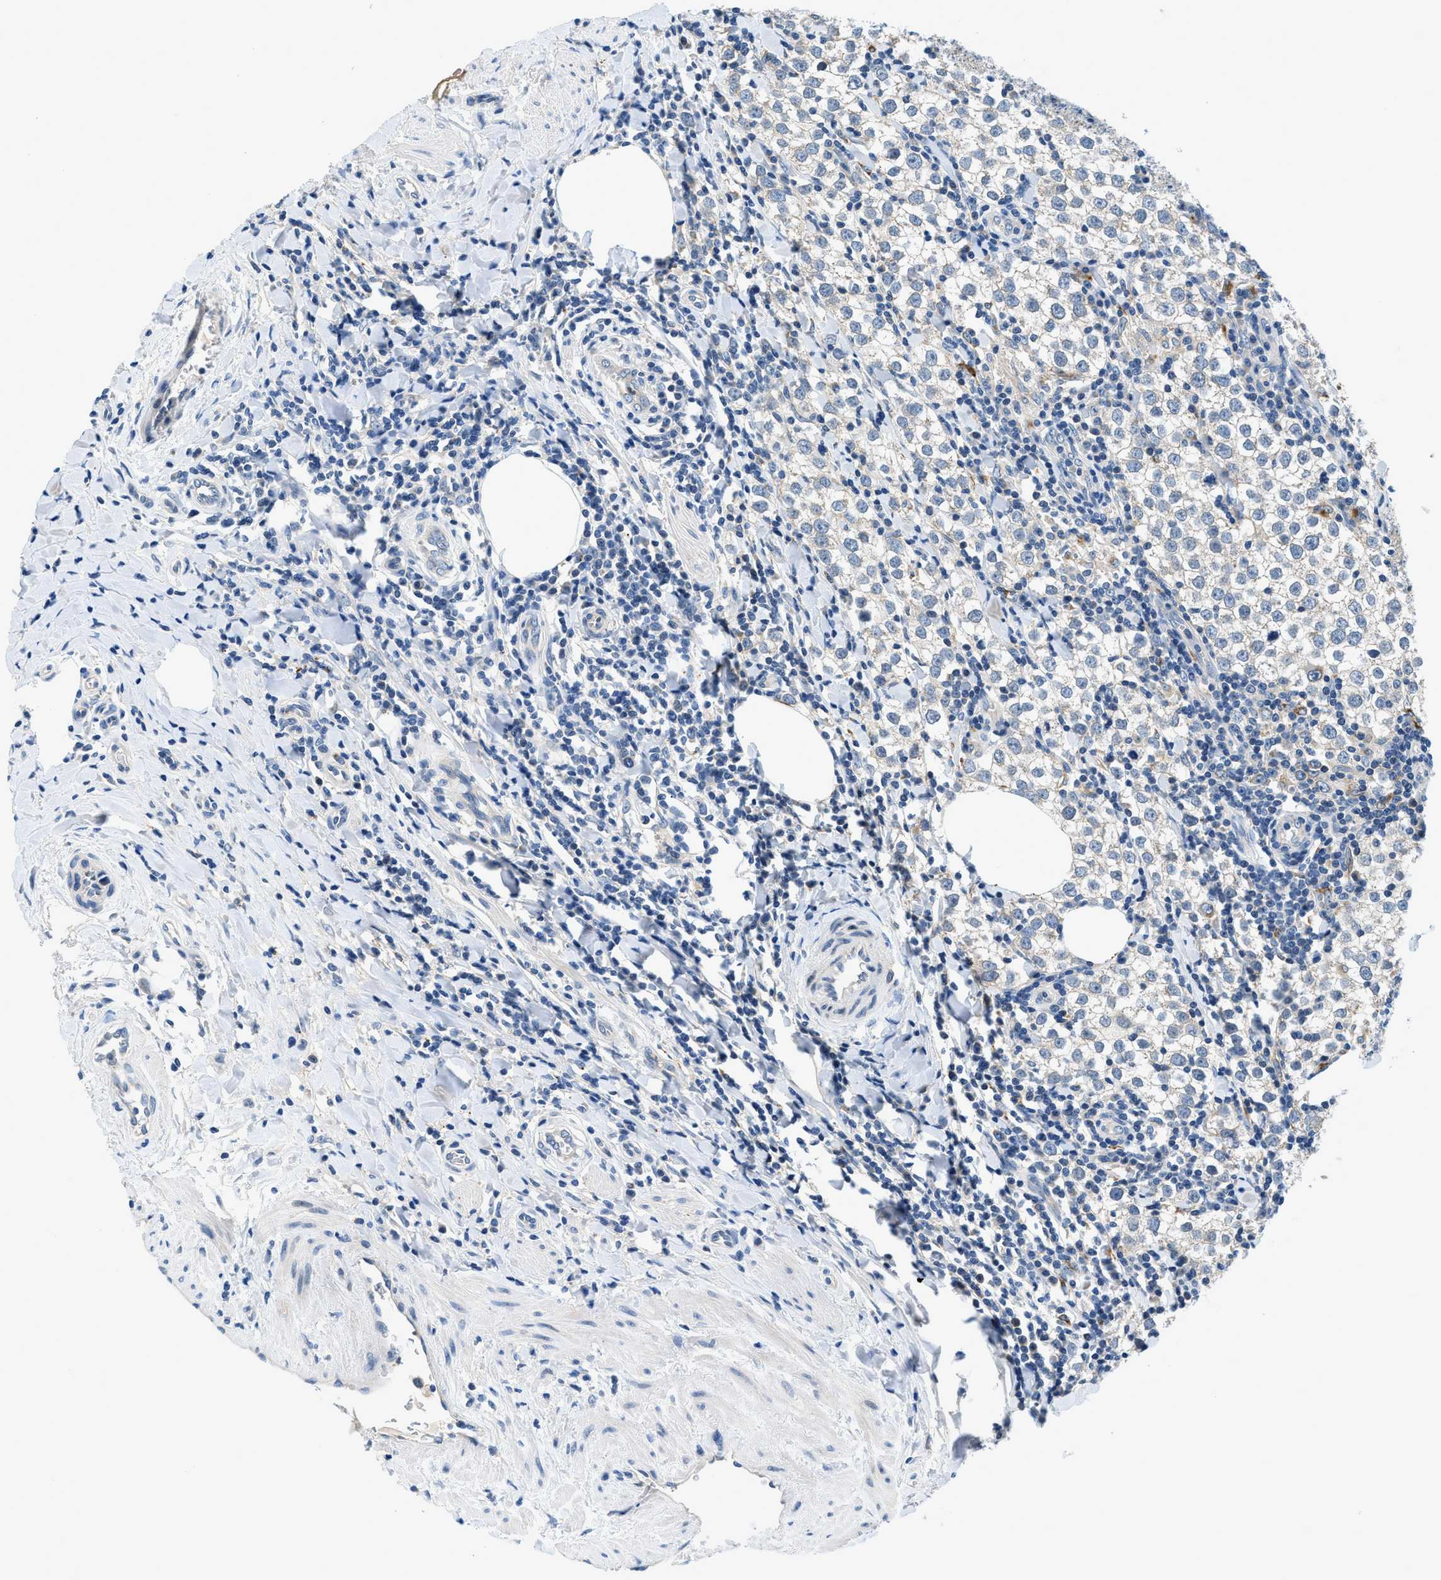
{"staining": {"intensity": "negative", "quantity": "none", "location": "none"}, "tissue": "testis cancer", "cell_type": "Tumor cells", "image_type": "cancer", "snomed": [{"axis": "morphology", "description": "Seminoma, NOS"}, {"axis": "morphology", "description": "Carcinoma, Embryonal, NOS"}, {"axis": "topography", "description": "Testis"}], "caption": "Image shows no significant protein expression in tumor cells of seminoma (testis). (Stains: DAB (3,3'-diaminobenzidine) immunohistochemistry with hematoxylin counter stain, Microscopy: brightfield microscopy at high magnification).", "gene": "ADGRE3", "patient": {"sex": "male", "age": 36}}